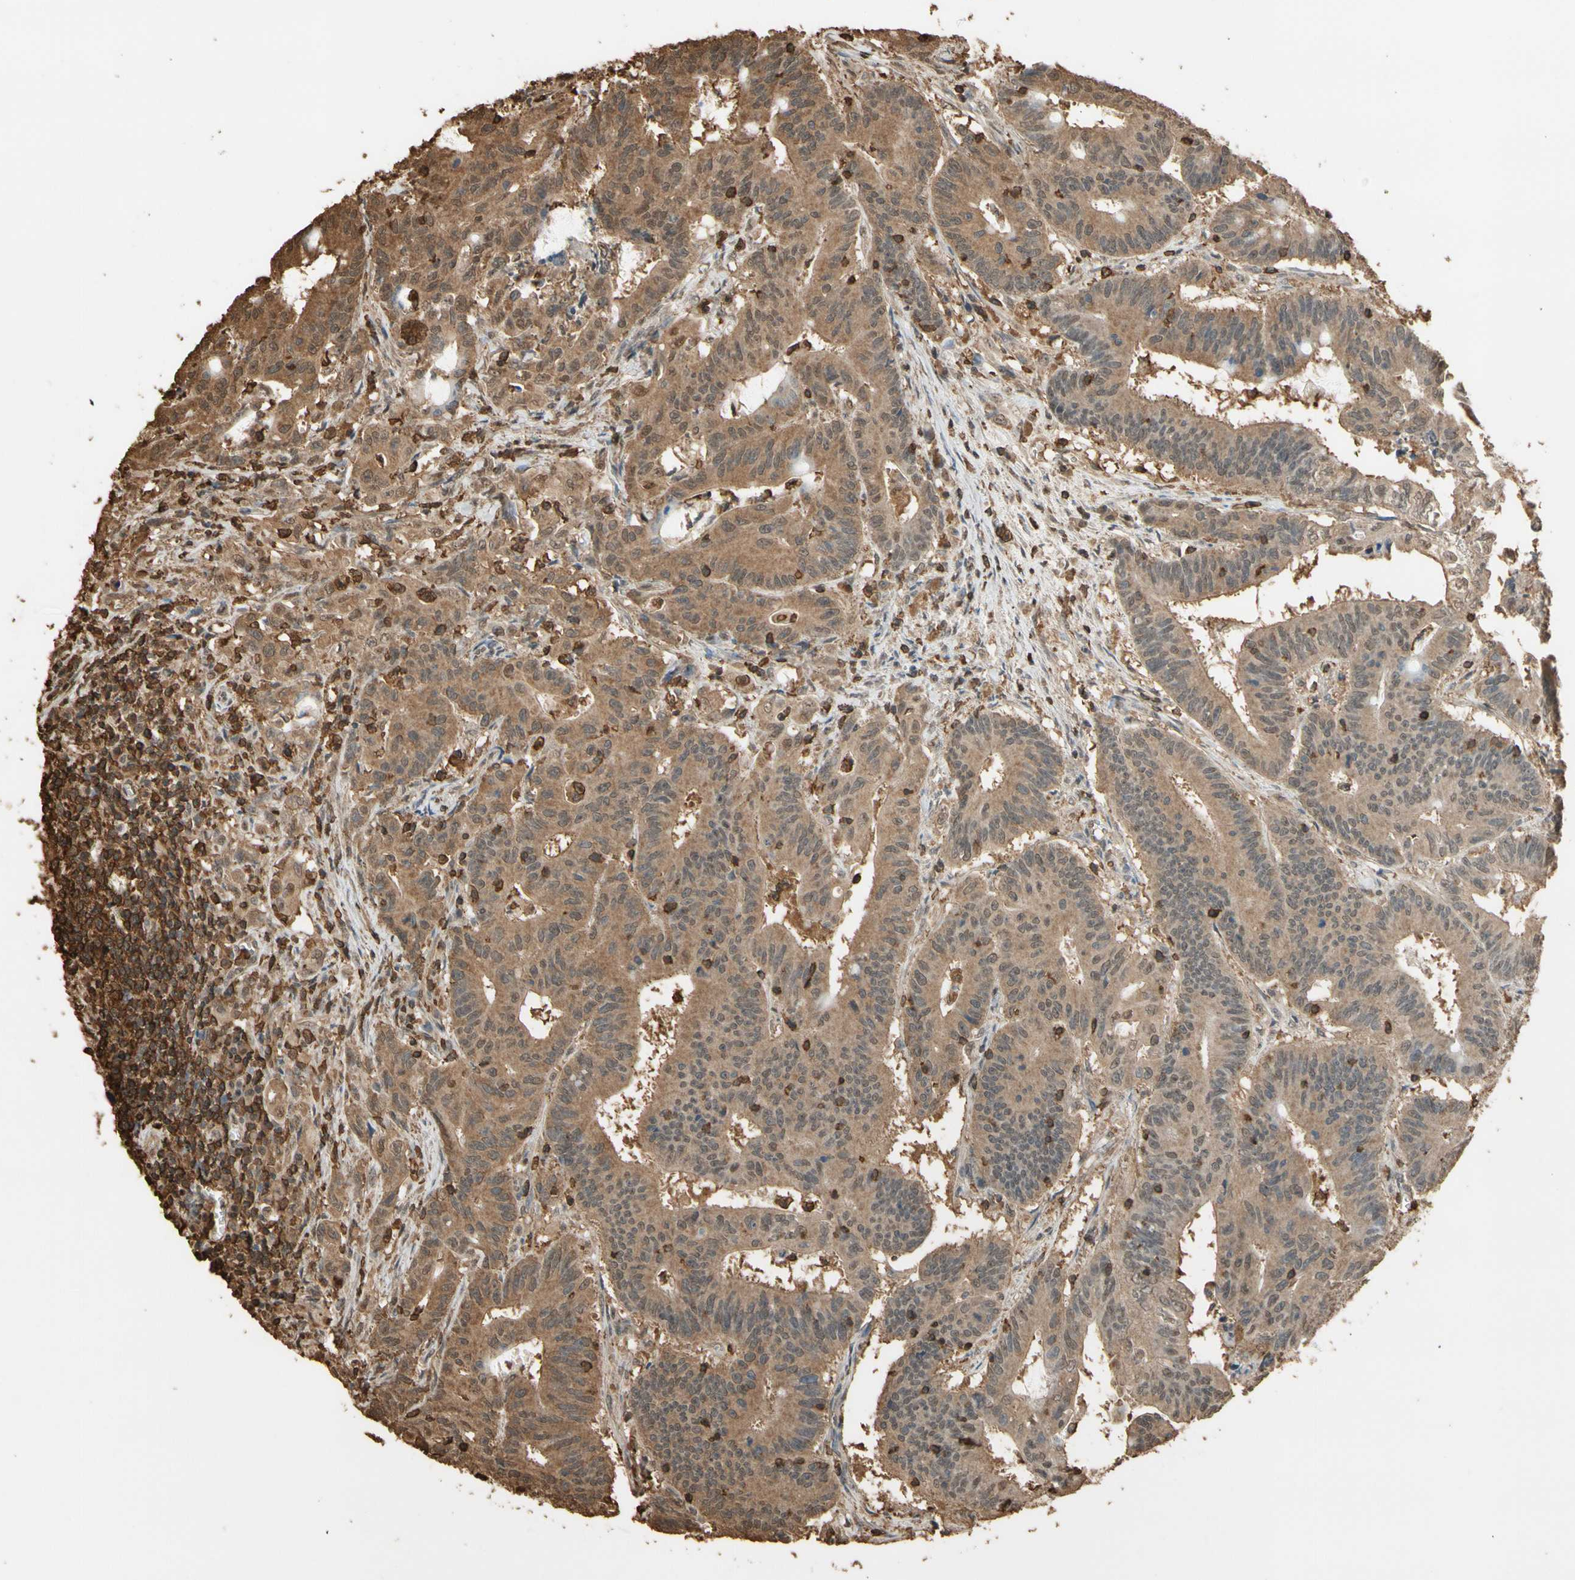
{"staining": {"intensity": "moderate", "quantity": ">75%", "location": "cytoplasmic/membranous,nuclear"}, "tissue": "colorectal cancer", "cell_type": "Tumor cells", "image_type": "cancer", "snomed": [{"axis": "morphology", "description": "Adenocarcinoma, NOS"}, {"axis": "topography", "description": "Colon"}], "caption": "Adenocarcinoma (colorectal) stained for a protein (brown) exhibits moderate cytoplasmic/membranous and nuclear positive staining in approximately >75% of tumor cells.", "gene": "TNFSF13B", "patient": {"sex": "male", "age": 45}}